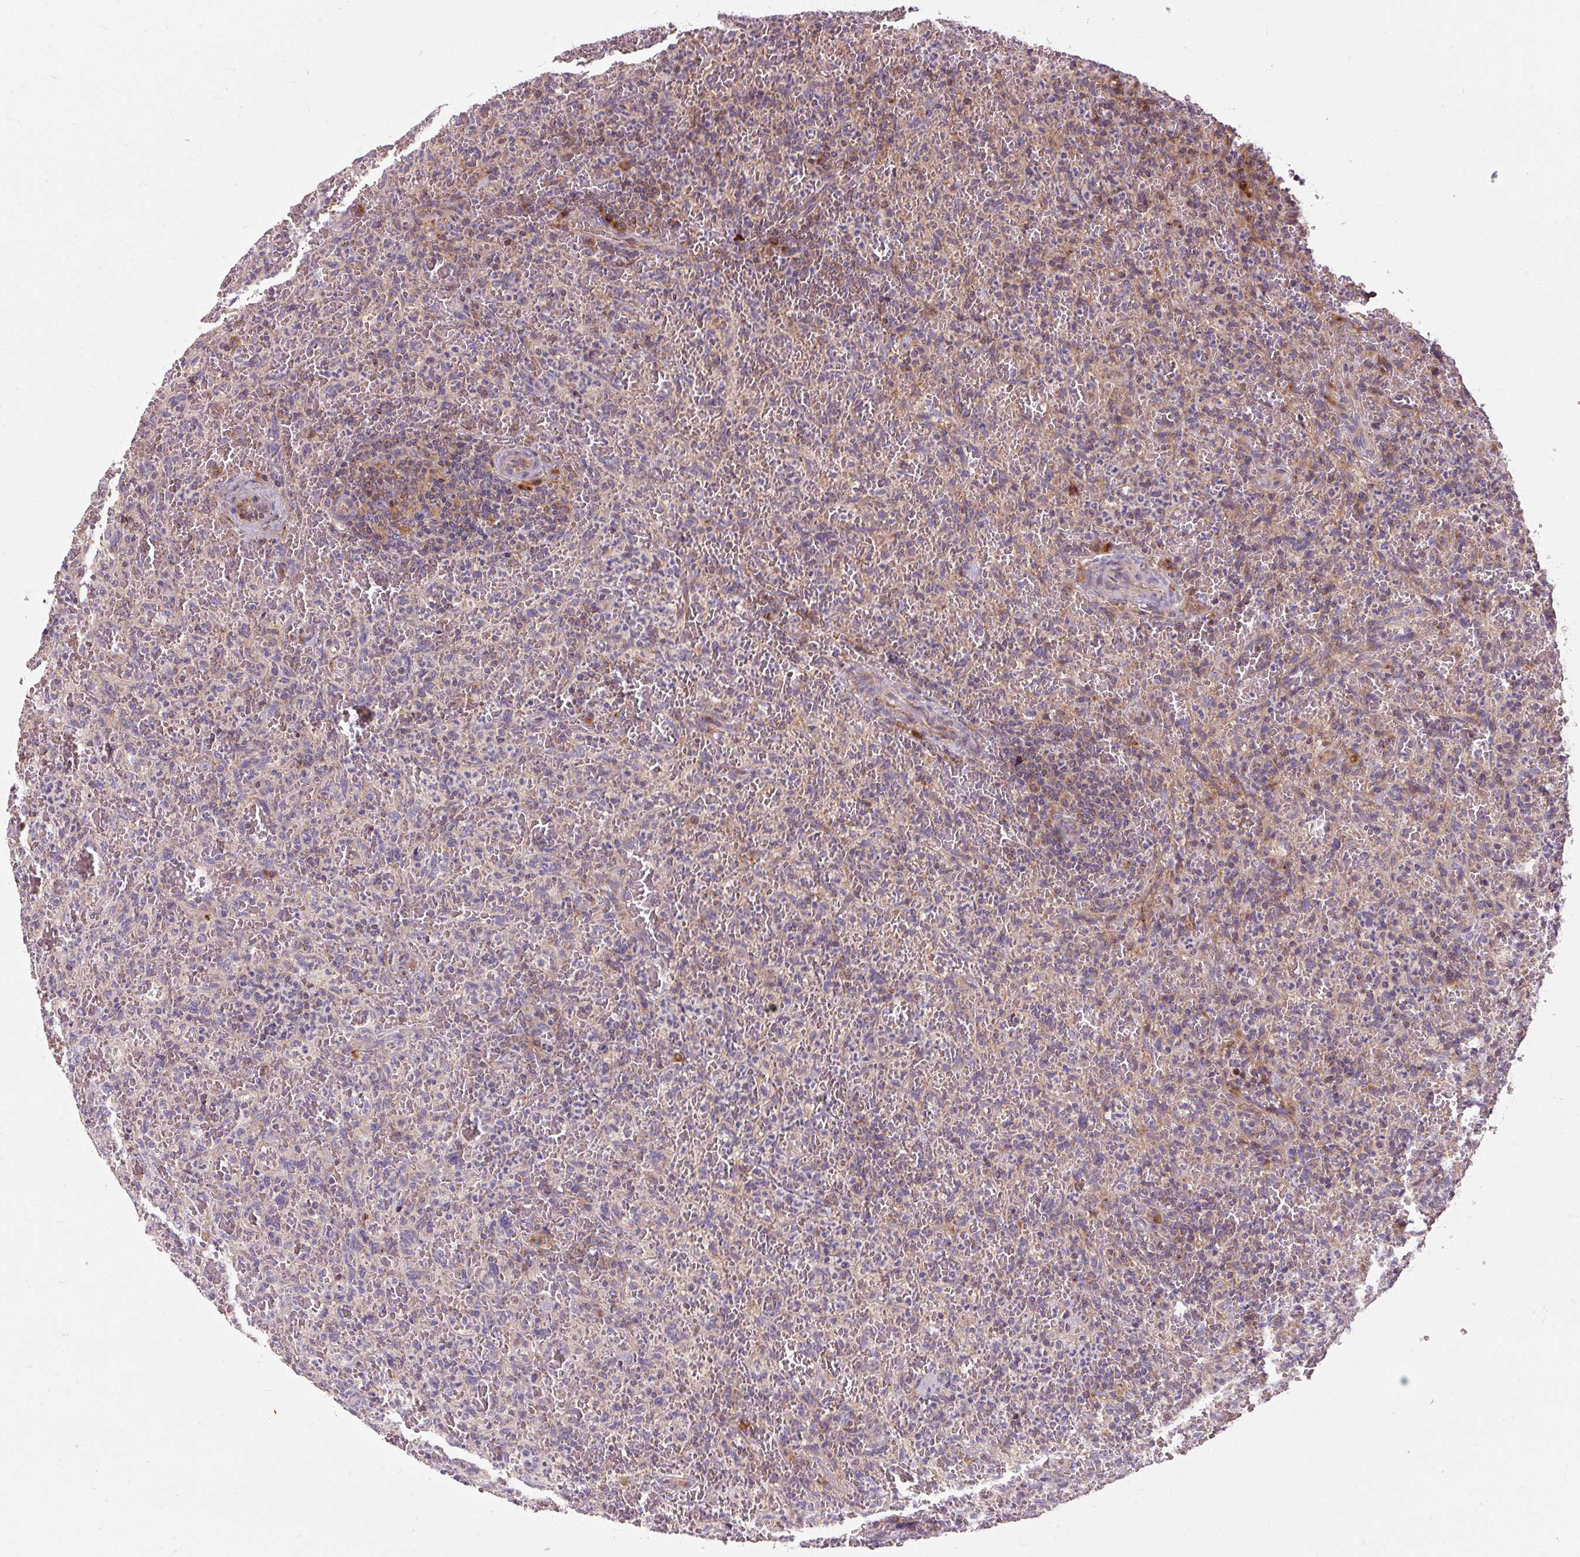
{"staining": {"intensity": "weak", "quantity": "<25%", "location": "cytoplasmic/membranous"}, "tissue": "lymphoma", "cell_type": "Tumor cells", "image_type": "cancer", "snomed": [{"axis": "morphology", "description": "Malignant lymphoma, non-Hodgkin's type, Low grade"}, {"axis": "topography", "description": "Spleen"}], "caption": "Tumor cells show no significant protein staining in lymphoma.", "gene": "PRSS48", "patient": {"sex": "female", "age": 64}}